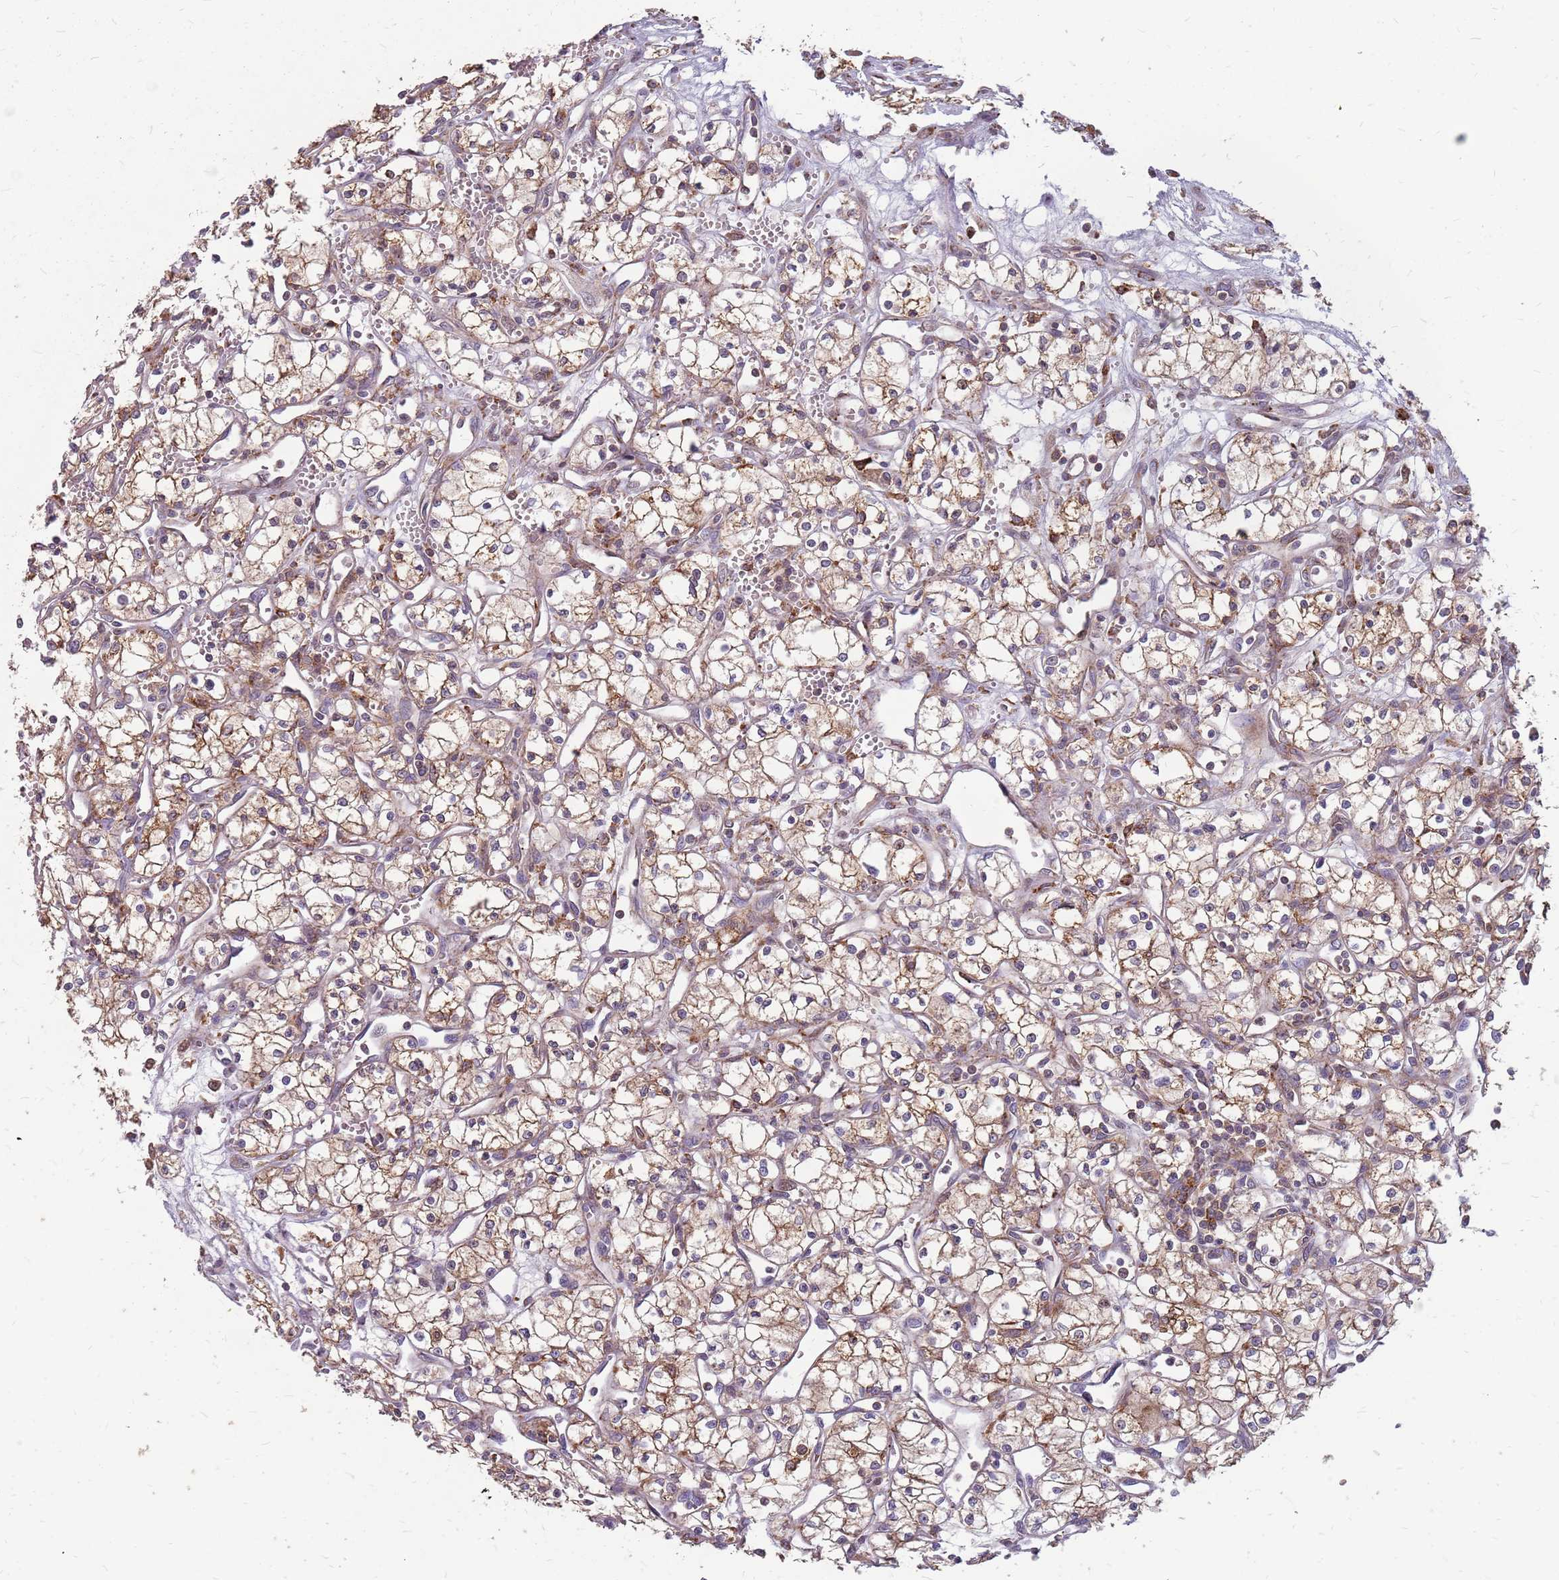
{"staining": {"intensity": "moderate", "quantity": ">75%", "location": "cytoplasmic/membranous"}, "tissue": "renal cancer", "cell_type": "Tumor cells", "image_type": "cancer", "snomed": [{"axis": "morphology", "description": "Adenocarcinoma, NOS"}, {"axis": "topography", "description": "Kidney"}], "caption": "Immunohistochemistry (IHC) of human renal cancer (adenocarcinoma) reveals medium levels of moderate cytoplasmic/membranous expression in approximately >75% of tumor cells. The staining was performed using DAB (3,3'-diaminobenzidine) to visualize the protein expression in brown, while the nuclei were stained in blue with hematoxylin (Magnification: 20x).", "gene": "NME4", "patient": {"sex": "male", "age": 59}}